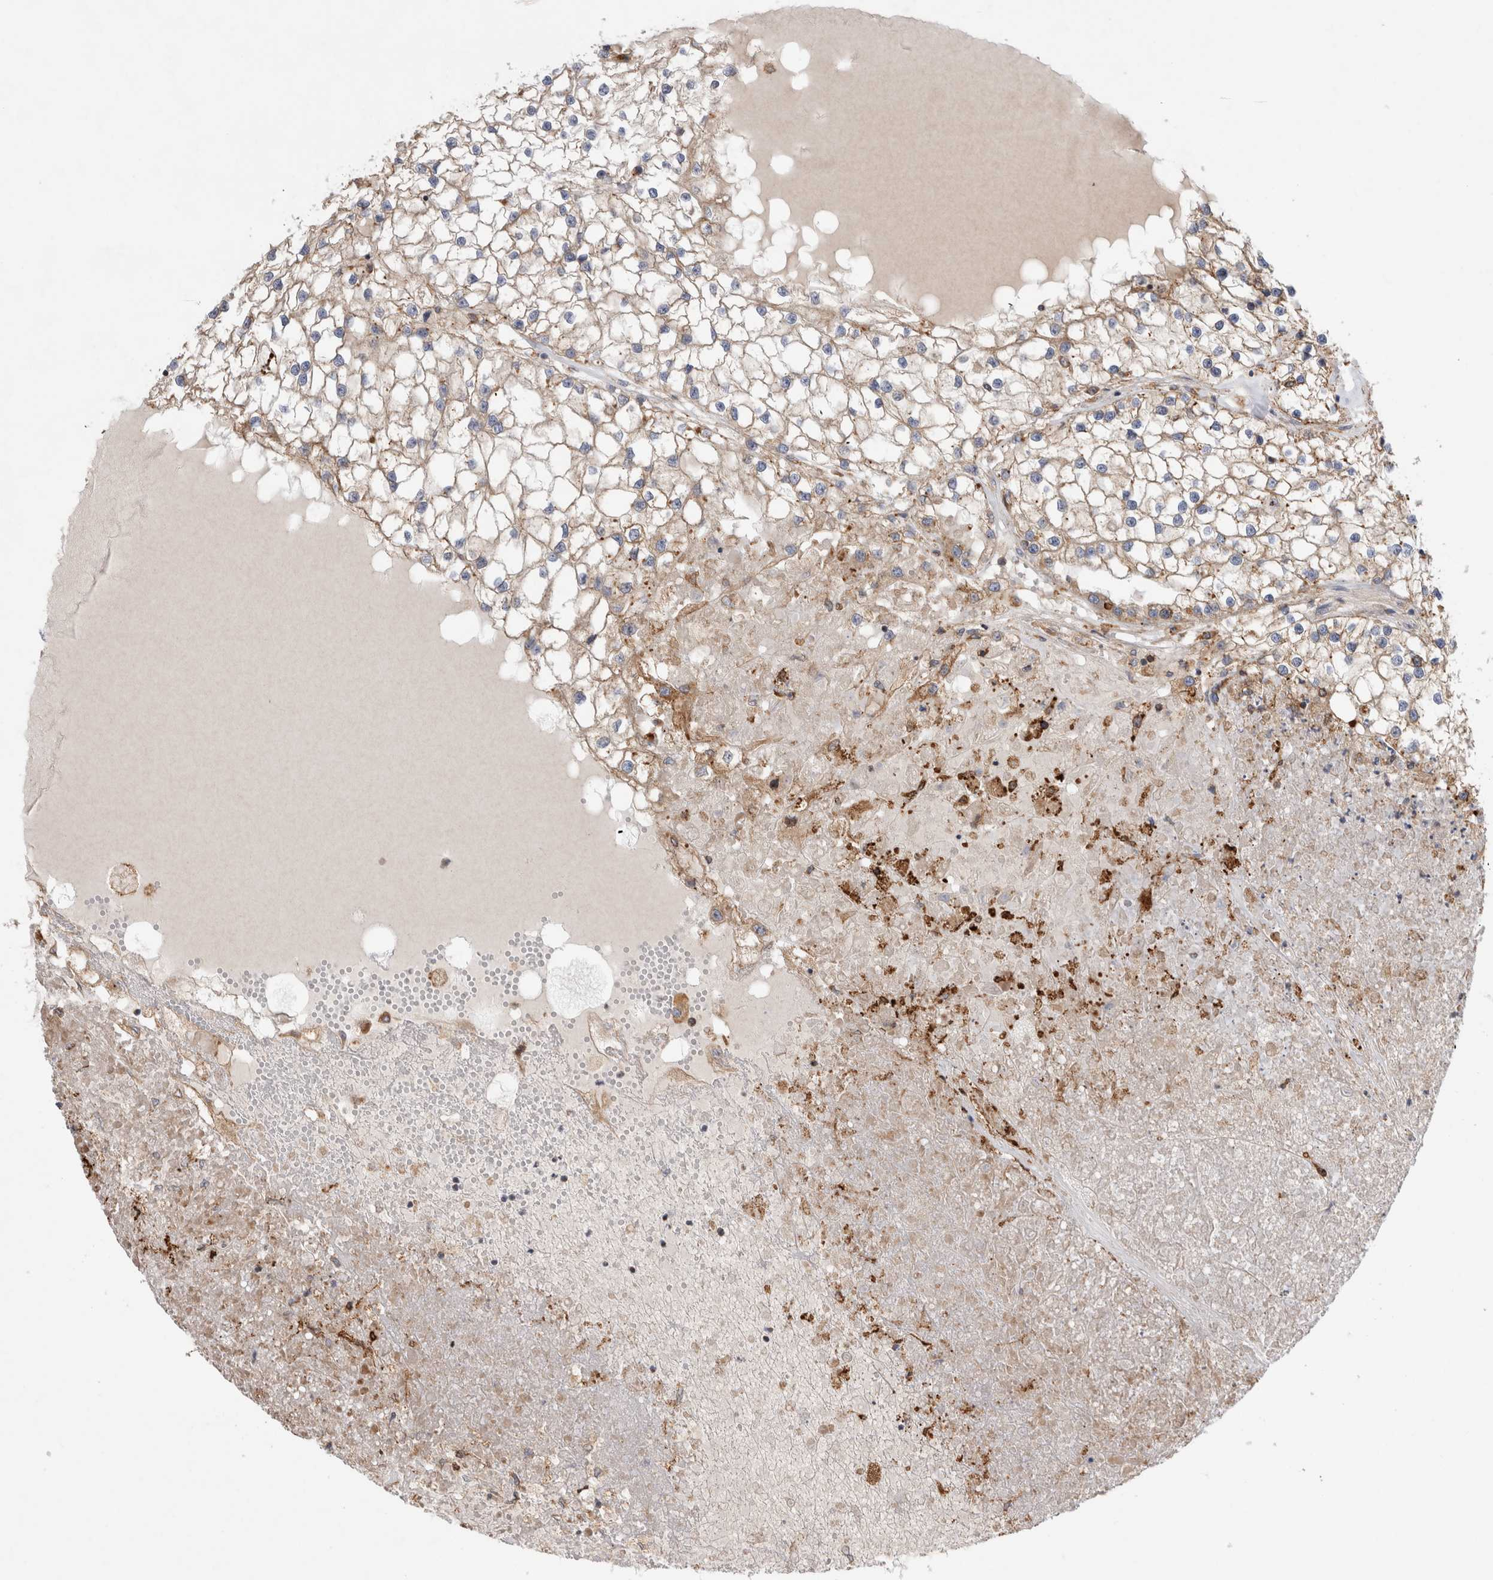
{"staining": {"intensity": "weak", "quantity": ">75%", "location": "cytoplasmic/membranous"}, "tissue": "renal cancer", "cell_type": "Tumor cells", "image_type": "cancer", "snomed": [{"axis": "morphology", "description": "Adenocarcinoma, NOS"}, {"axis": "topography", "description": "Kidney"}], "caption": "Protein staining of renal cancer (adenocarcinoma) tissue reveals weak cytoplasmic/membranous positivity in approximately >75% of tumor cells.", "gene": "PDCD10", "patient": {"sex": "male", "age": 68}}